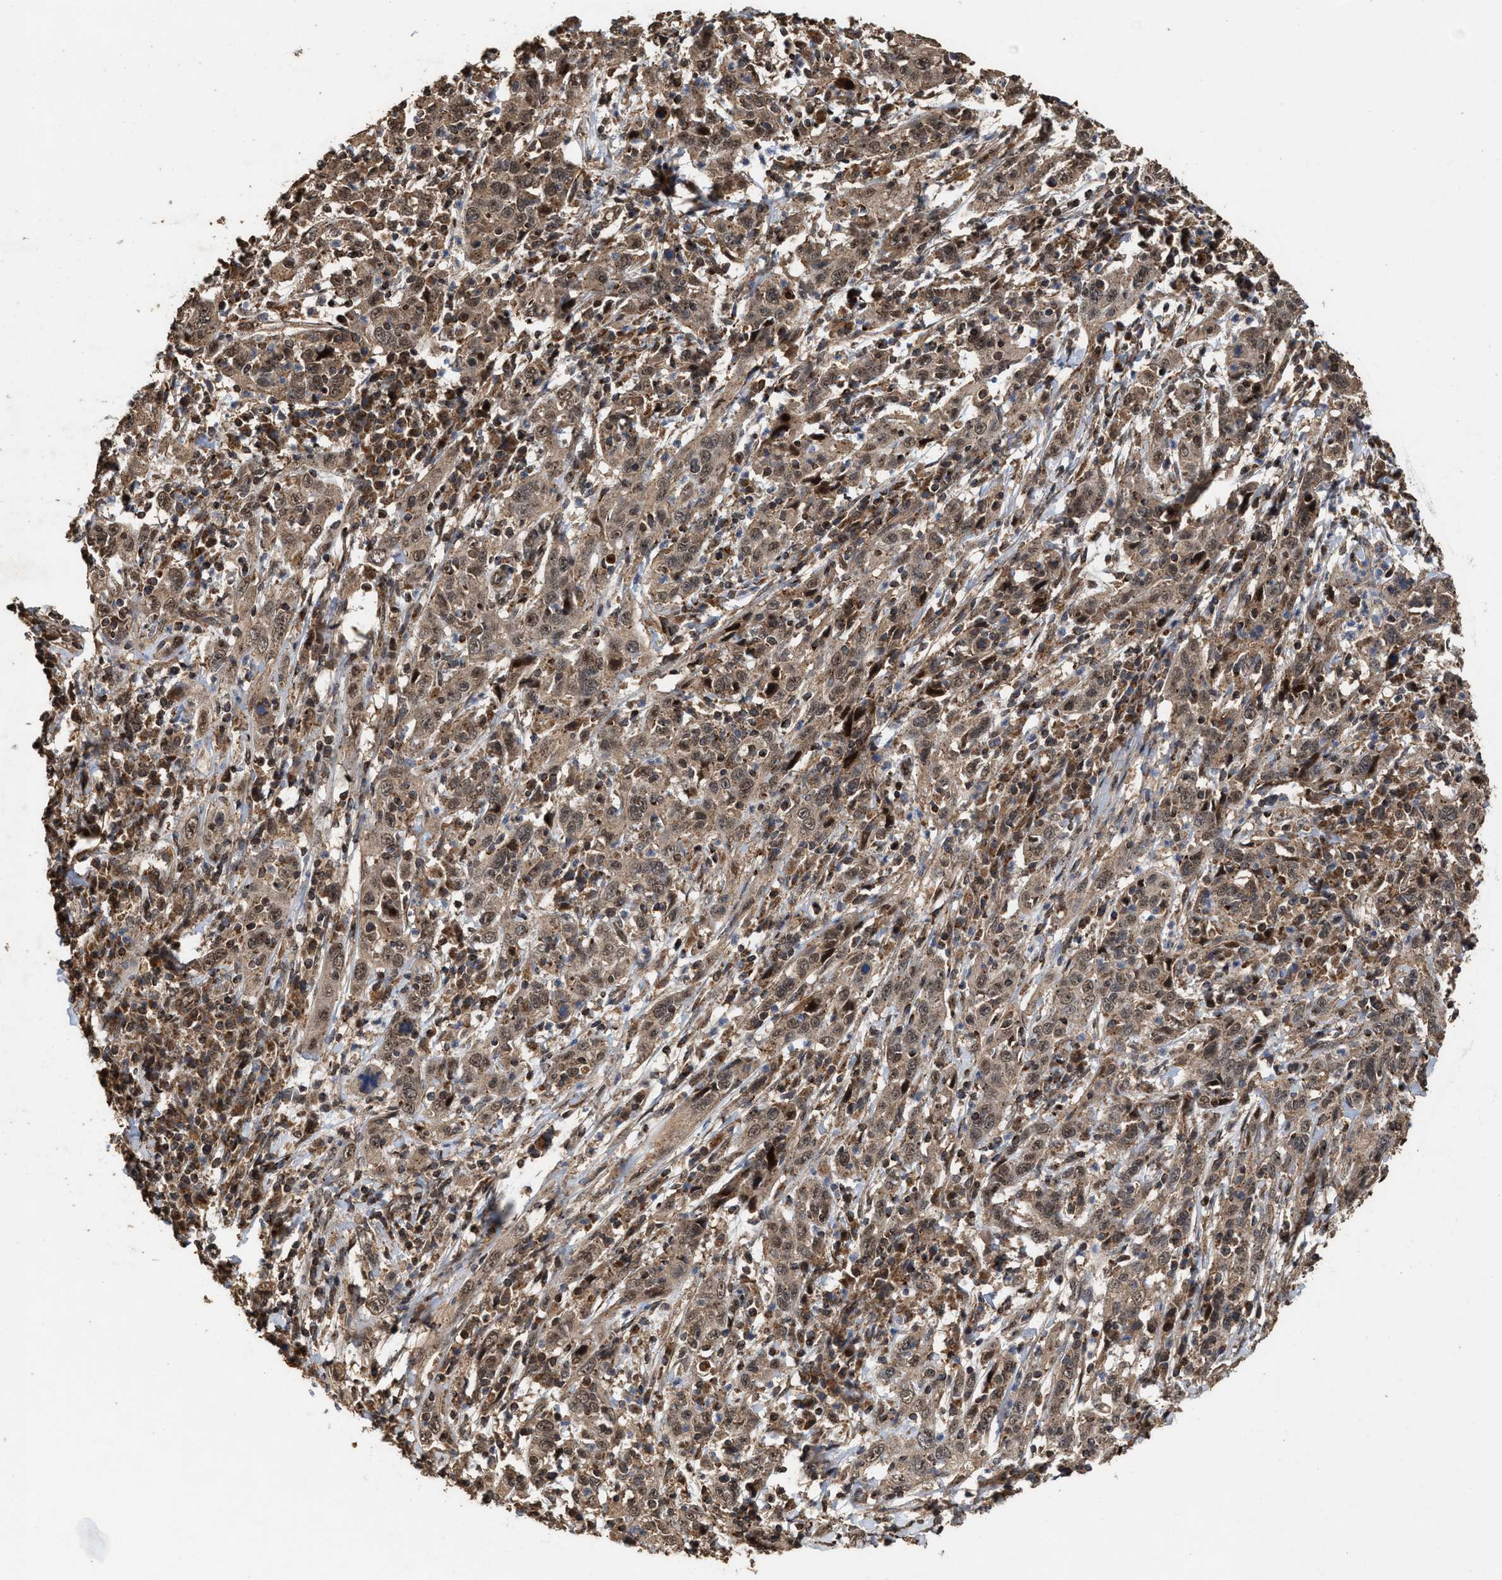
{"staining": {"intensity": "moderate", "quantity": ">75%", "location": "cytoplasmic/membranous,nuclear"}, "tissue": "cervical cancer", "cell_type": "Tumor cells", "image_type": "cancer", "snomed": [{"axis": "morphology", "description": "Squamous cell carcinoma, NOS"}, {"axis": "topography", "description": "Cervix"}], "caption": "Moderate cytoplasmic/membranous and nuclear positivity for a protein is seen in approximately >75% of tumor cells of squamous cell carcinoma (cervical) using immunohistochemistry (IHC).", "gene": "ZNHIT6", "patient": {"sex": "female", "age": 46}}